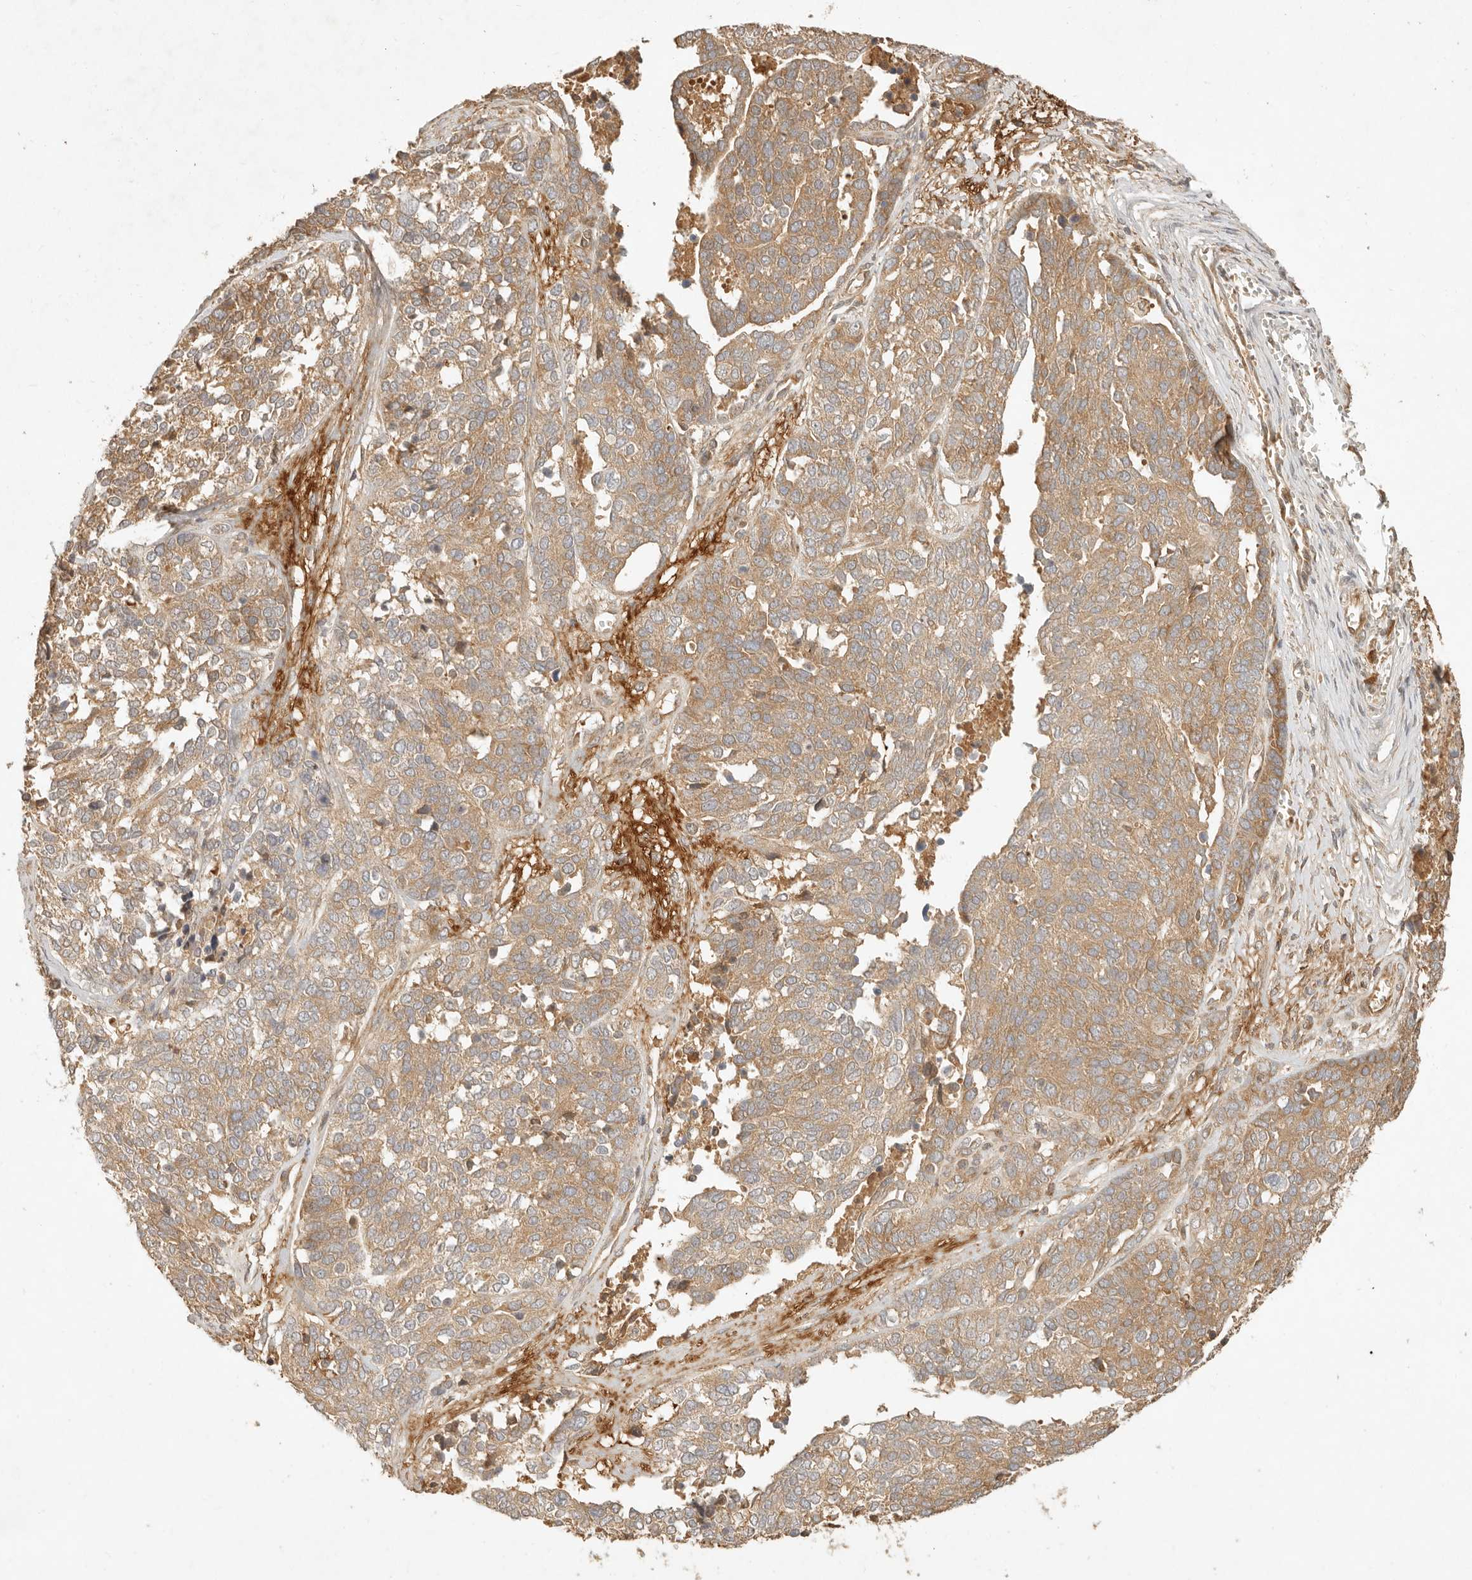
{"staining": {"intensity": "moderate", "quantity": ">75%", "location": "cytoplasmic/membranous"}, "tissue": "ovarian cancer", "cell_type": "Tumor cells", "image_type": "cancer", "snomed": [{"axis": "morphology", "description": "Cystadenocarcinoma, serous, NOS"}, {"axis": "topography", "description": "Ovary"}], "caption": "A histopathology image of serous cystadenocarcinoma (ovarian) stained for a protein shows moderate cytoplasmic/membranous brown staining in tumor cells.", "gene": "ANKRD61", "patient": {"sex": "female", "age": 44}}